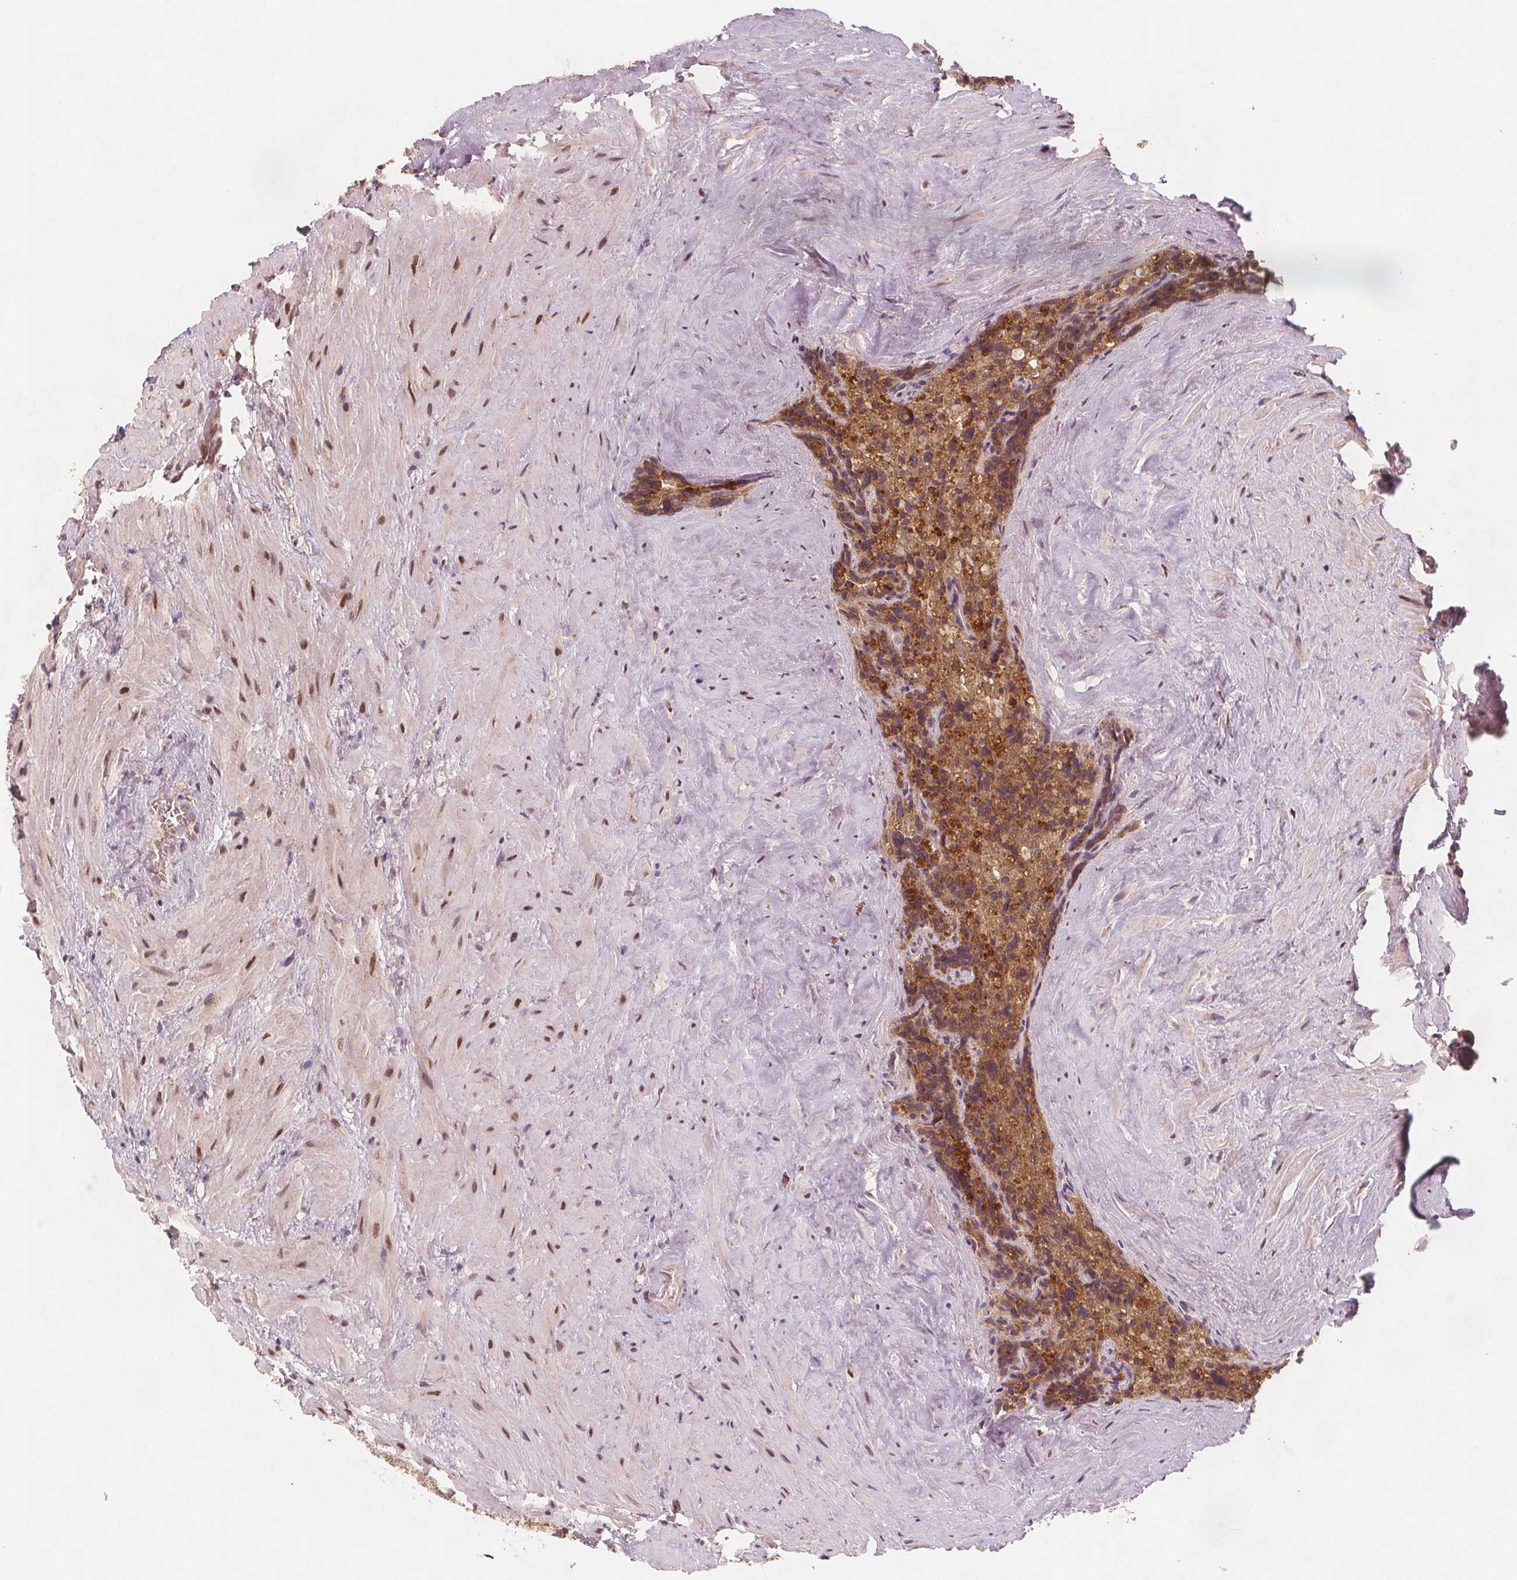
{"staining": {"intensity": "moderate", "quantity": ">75%", "location": "cytoplasmic/membranous"}, "tissue": "seminal vesicle", "cell_type": "Glandular cells", "image_type": "normal", "snomed": [{"axis": "morphology", "description": "Normal tissue, NOS"}, {"axis": "topography", "description": "Prostate"}, {"axis": "topography", "description": "Seminal veicle"}], "caption": "This is a micrograph of immunohistochemistry (IHC) staining of normal seminal vesicle, which shows moderate staining in the cytoplasmic/membranous of glandular cells.", "gene": "NCSTN", "patient": {"sex": "male", "age": 71}}